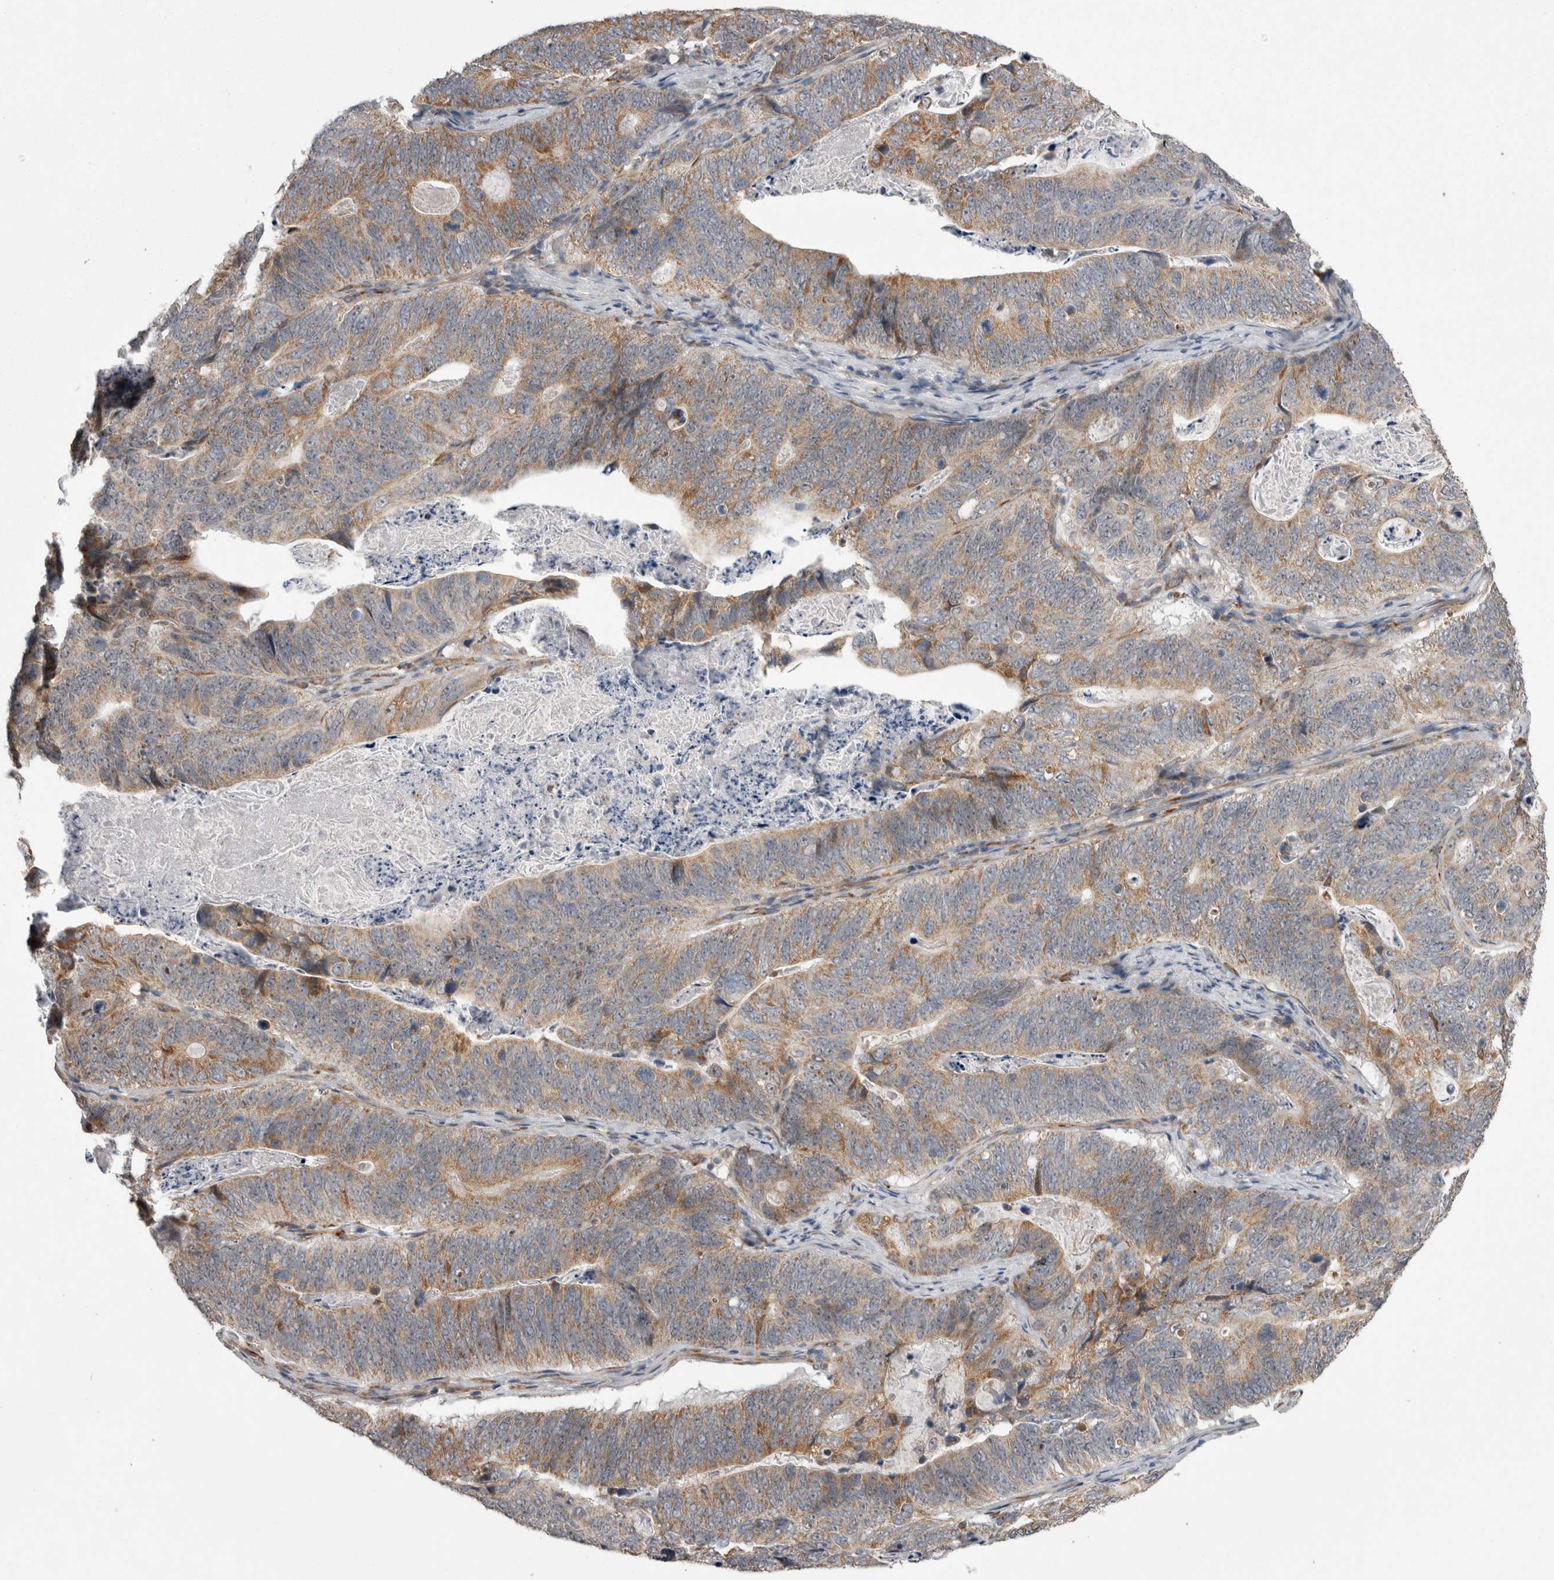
{"staining": {"intensity": "moderate", "quantity": "<25%", "location": "cytoplasmic/membranous"}, "tissue": "stomach cancer", "cell_type": "Tumor cells", "image_type": "cancer", "snomed": [{"axis": "morphology", "description": "Normal tissue, NOS"}, {"axis": "morphology", "description": "Adenocarcinoma, NOS"}, {"axis": "topography", "description": "Stomach"}], "caption": "Protein analysis of stomach cancer (adenocarcinoma) tissue shows moderate cytoplasmic/membranous expression in approximately <25% of tumor cells.", "gene": "ARHGAP29", "patient": {"sex": "female", "age": 89}}